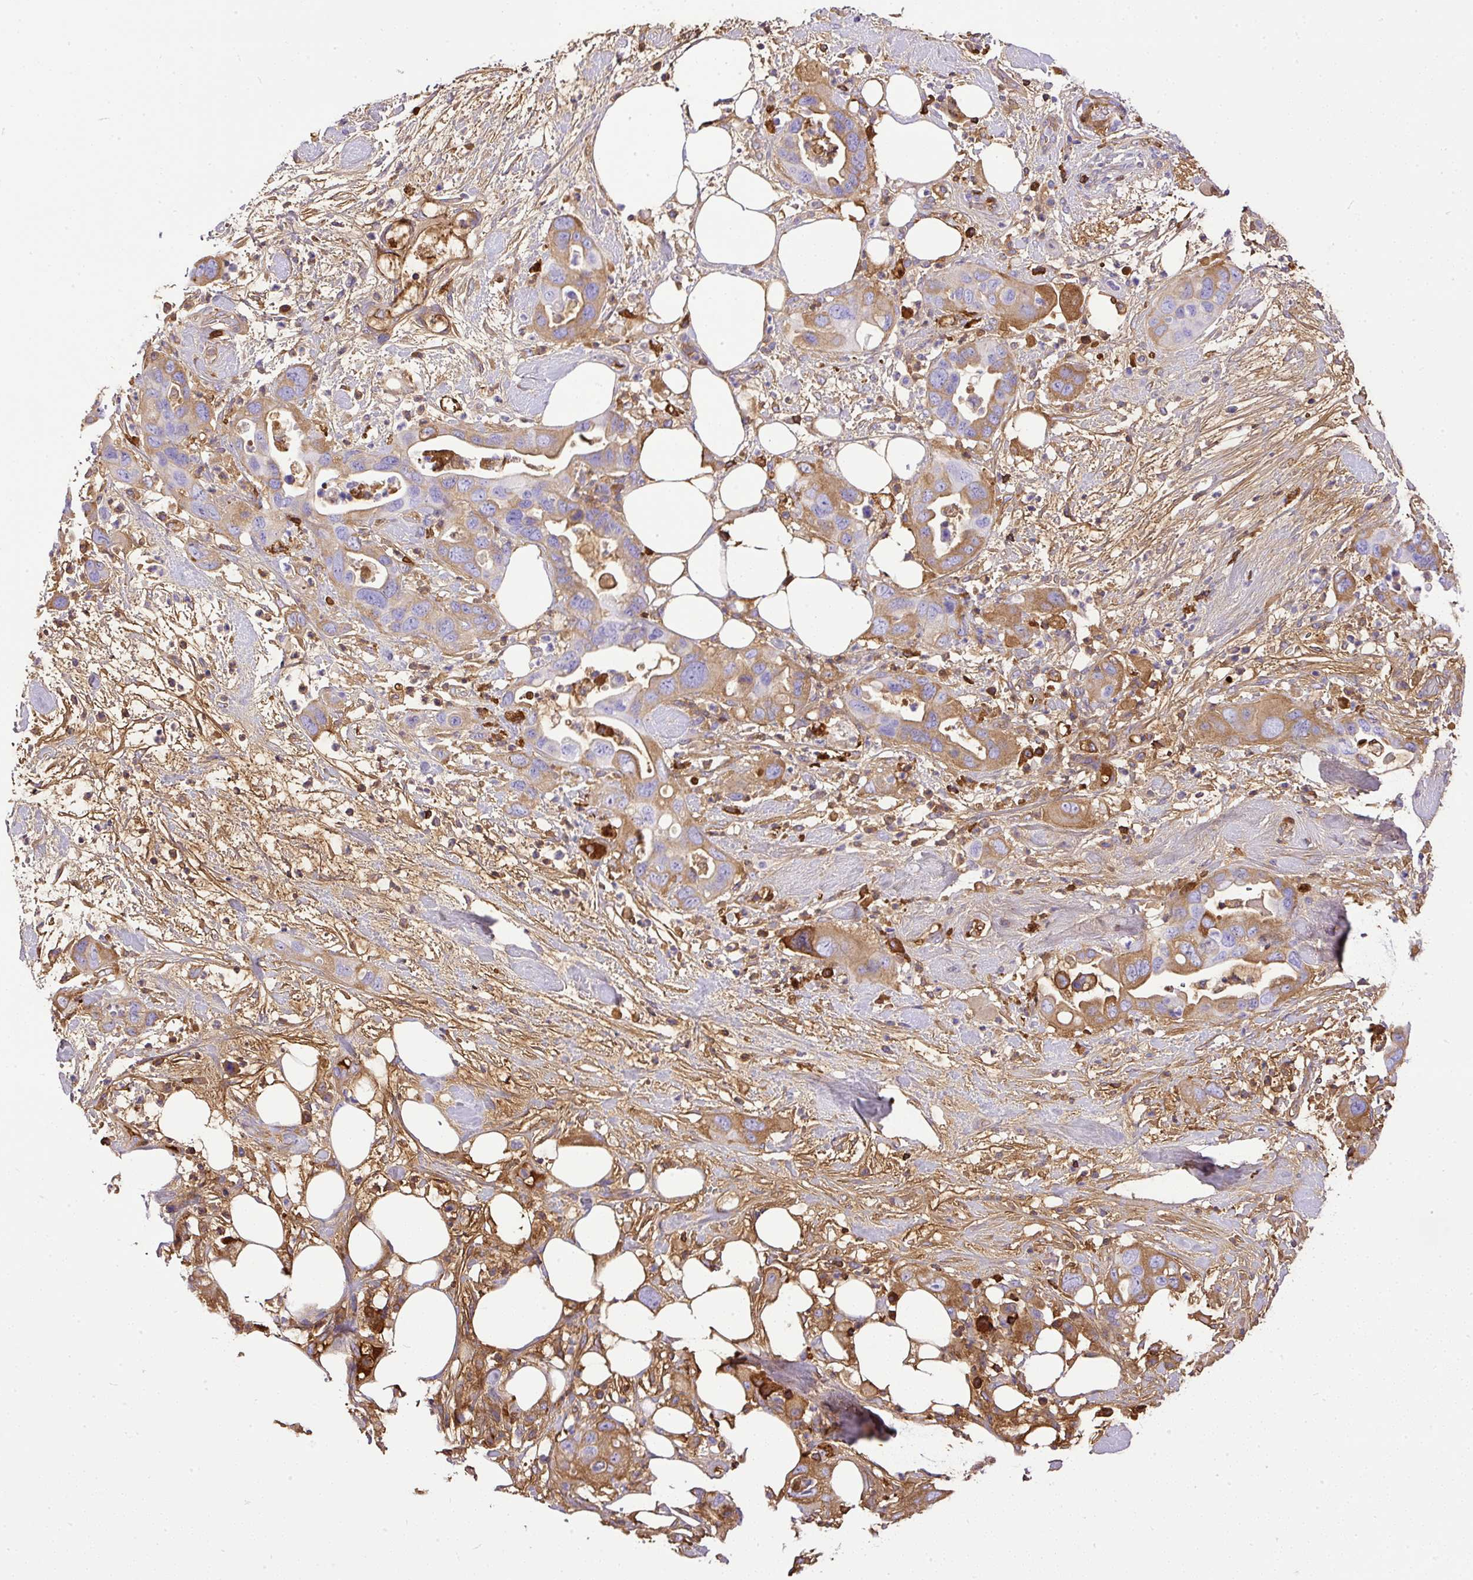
{"staining": {"intensity": "moderate", "quantity": "25%-75%", "location": "cytoplasmic/membranous"}, "tissue": "pancreatic cancer", "cell_type": "Tumor cells", "image_type": "cancer", "snomed": [{"axis": "morphology", "description": "Adenocarcinoma, NOS"}, {"axis": "topography", "description": "Pancreas"}], "caption": "IHC photomicrograph of neoplastic tissue: pancreatic cancer (adenocarcinoma) stained using IHC demonstrates medium levels of moderate protein expression localized specifically in the cytoplasmic/membranous of tumor cells, appearing as a cytoplasmic/membranous brown color.", "gene": "CLEC3B", "patient": {"sex": "female", "age": 71}}